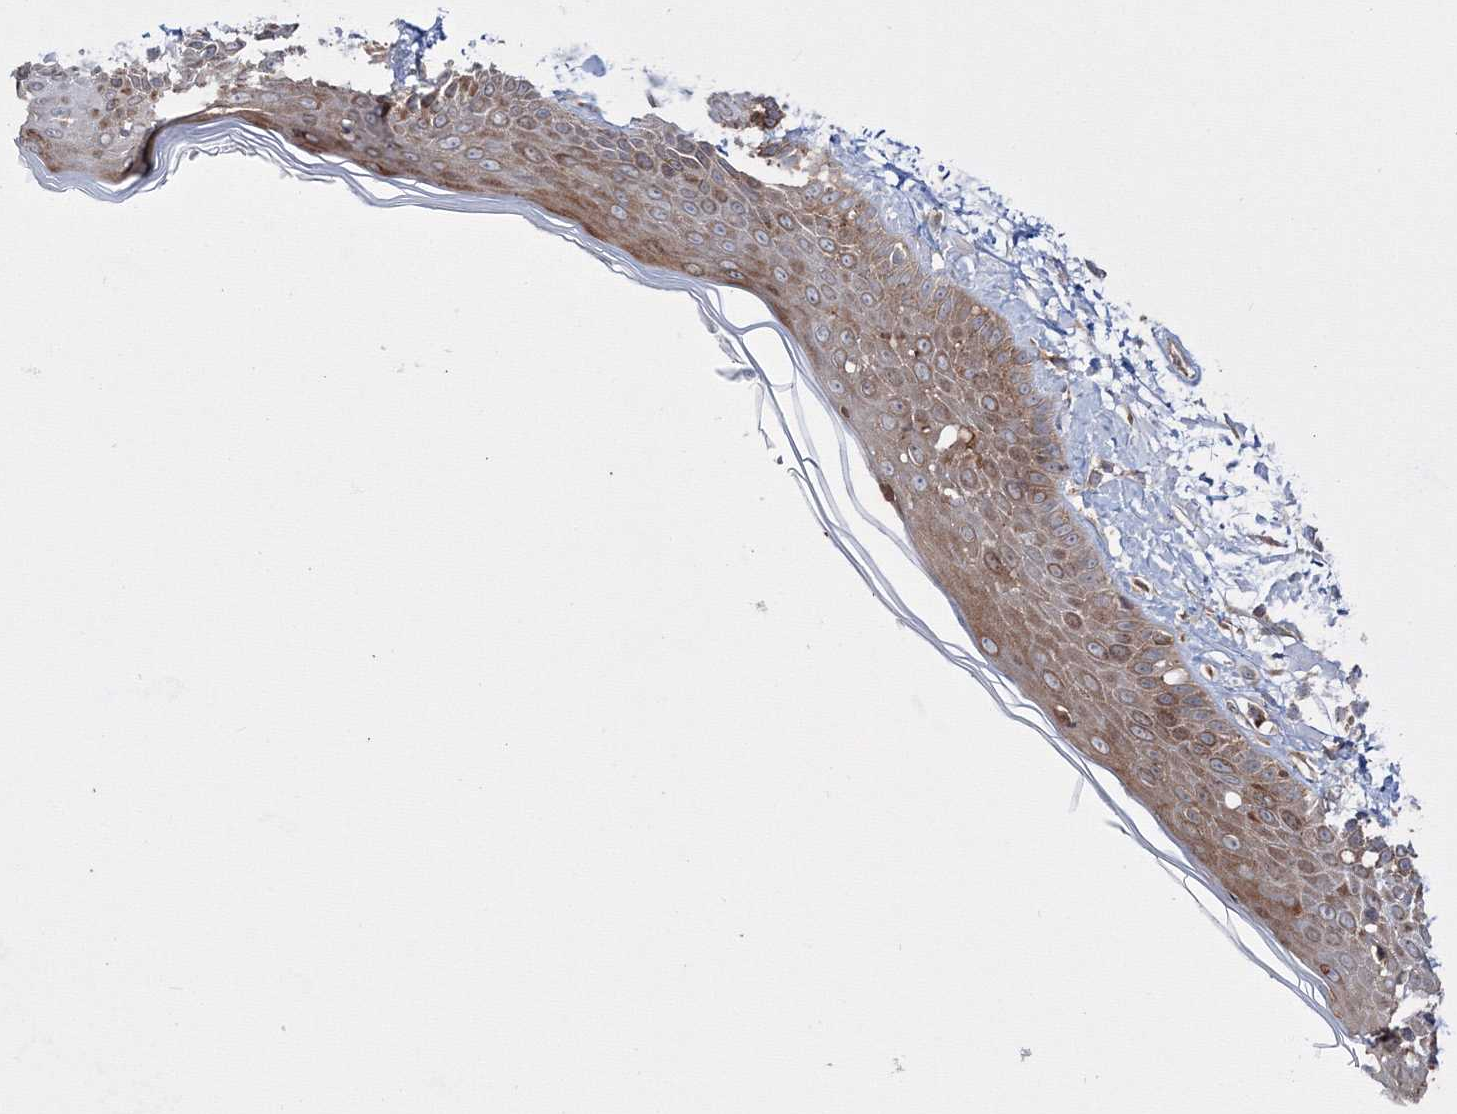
{"staining": {"intensity": "moderate", "quantity": ">75%", "location": "cytoplasmic/membranous"}, "tissue": "skin", "cell_type": "Fibroblasts", "image_type": "normal", "snomed": [{"axis": "morphology", "description": "Normal tissue, NOS"}, {"axis": "topography", "description": "Skin"}, {"axis": "topography", "description": "Skeletal muscle"}], "caption": "IHC staining of normal skin, which demonstrates medium levels of moderate cytoplasmic/membranous staining in about >75% of fibroblasts indicating moderate cytoplasmic/membranous protein staining. The staining was performed using DAB (brown) for protein detection and nuclei were counterstained in hematoxylin (blue).", "gene": "HARS1", "patient": {"sex": "male", "age": 83}}